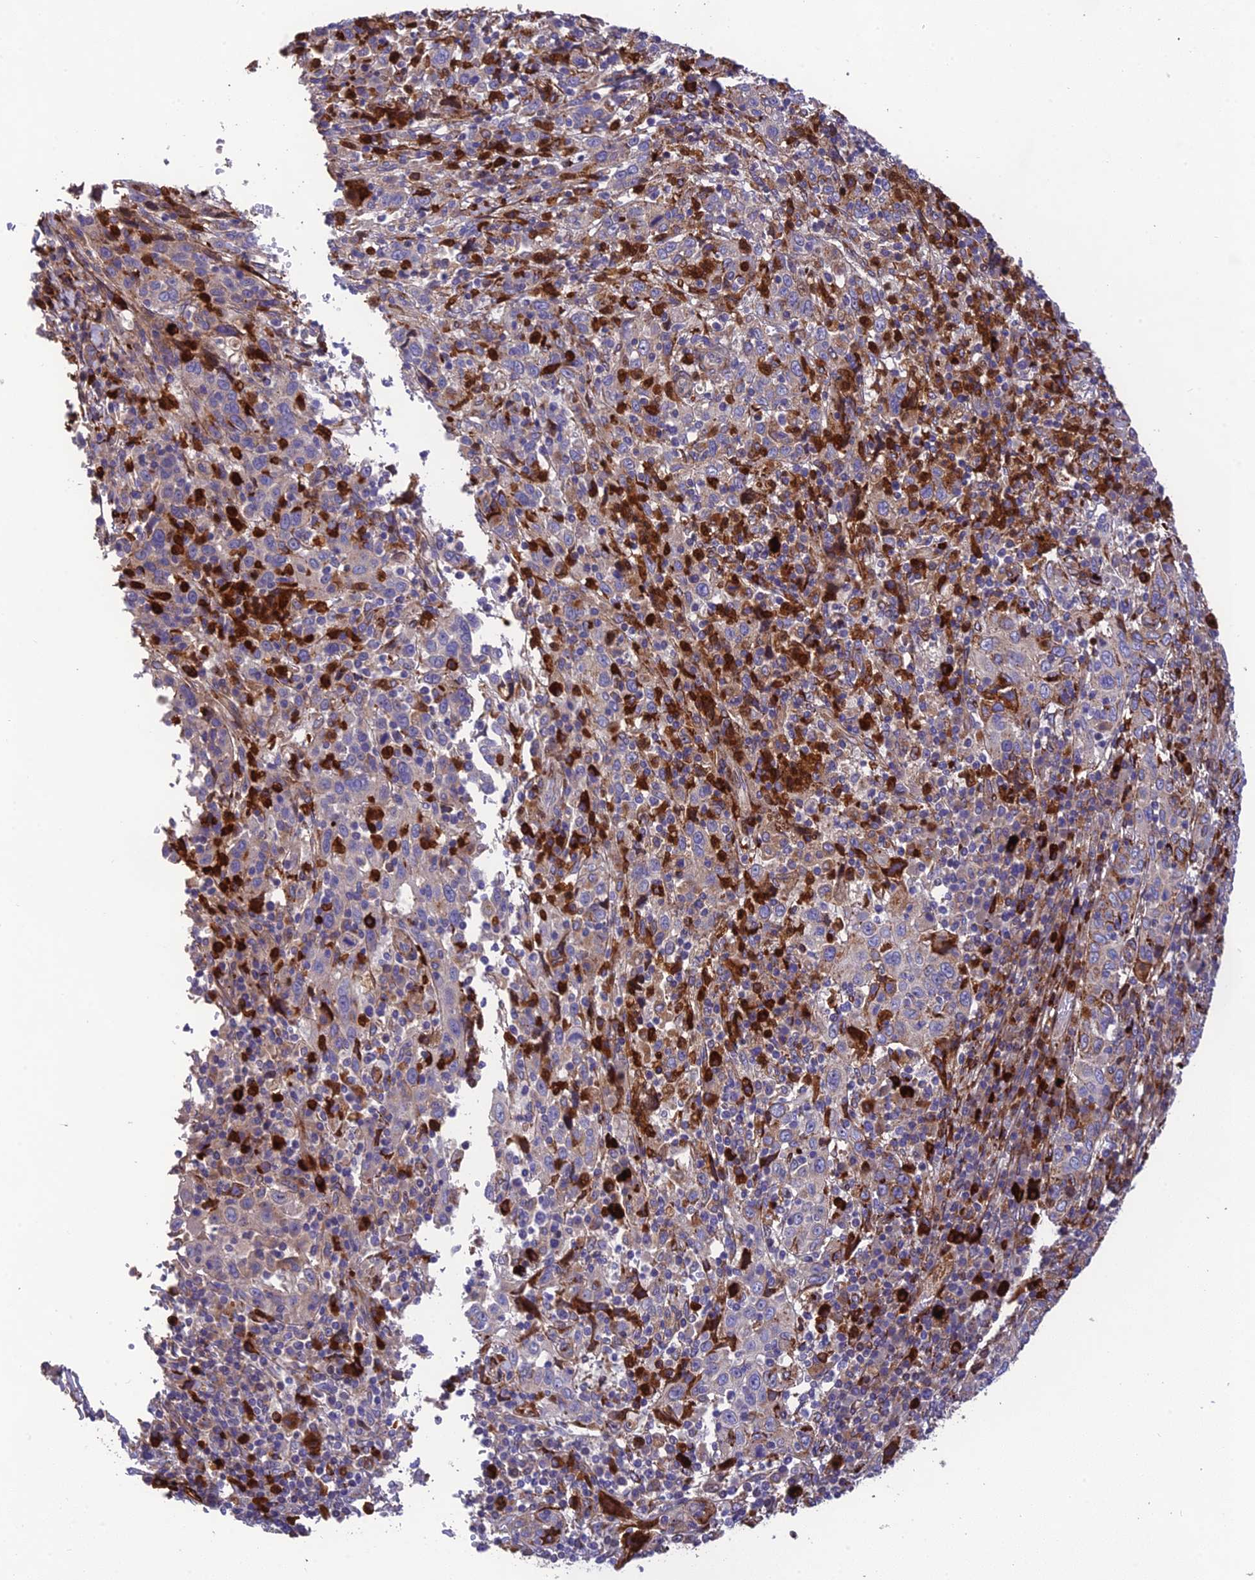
{"staining": {"intensity": "moderate", "quantity": "<25%", "location": "cytoplasmic/membranous"}, "tissue": "cervical cancer", "cell_type": "Tumor cells", "image_type": "cancer", "snomed": [{"axis": "morphology", "description": "Squamous cell carcinoma, NOS"}, {"axis": "topography", "description": "Cervix"}], "caption": "About <25% of tumor cells in human squamous cell carcinoma (cervical) display moderate cytoplasmic/membranous protein expression as visualized by brown immunohistochemical staining.", "gene": "CPSF4L", "patient": {"sex": "female", "age": 46}}